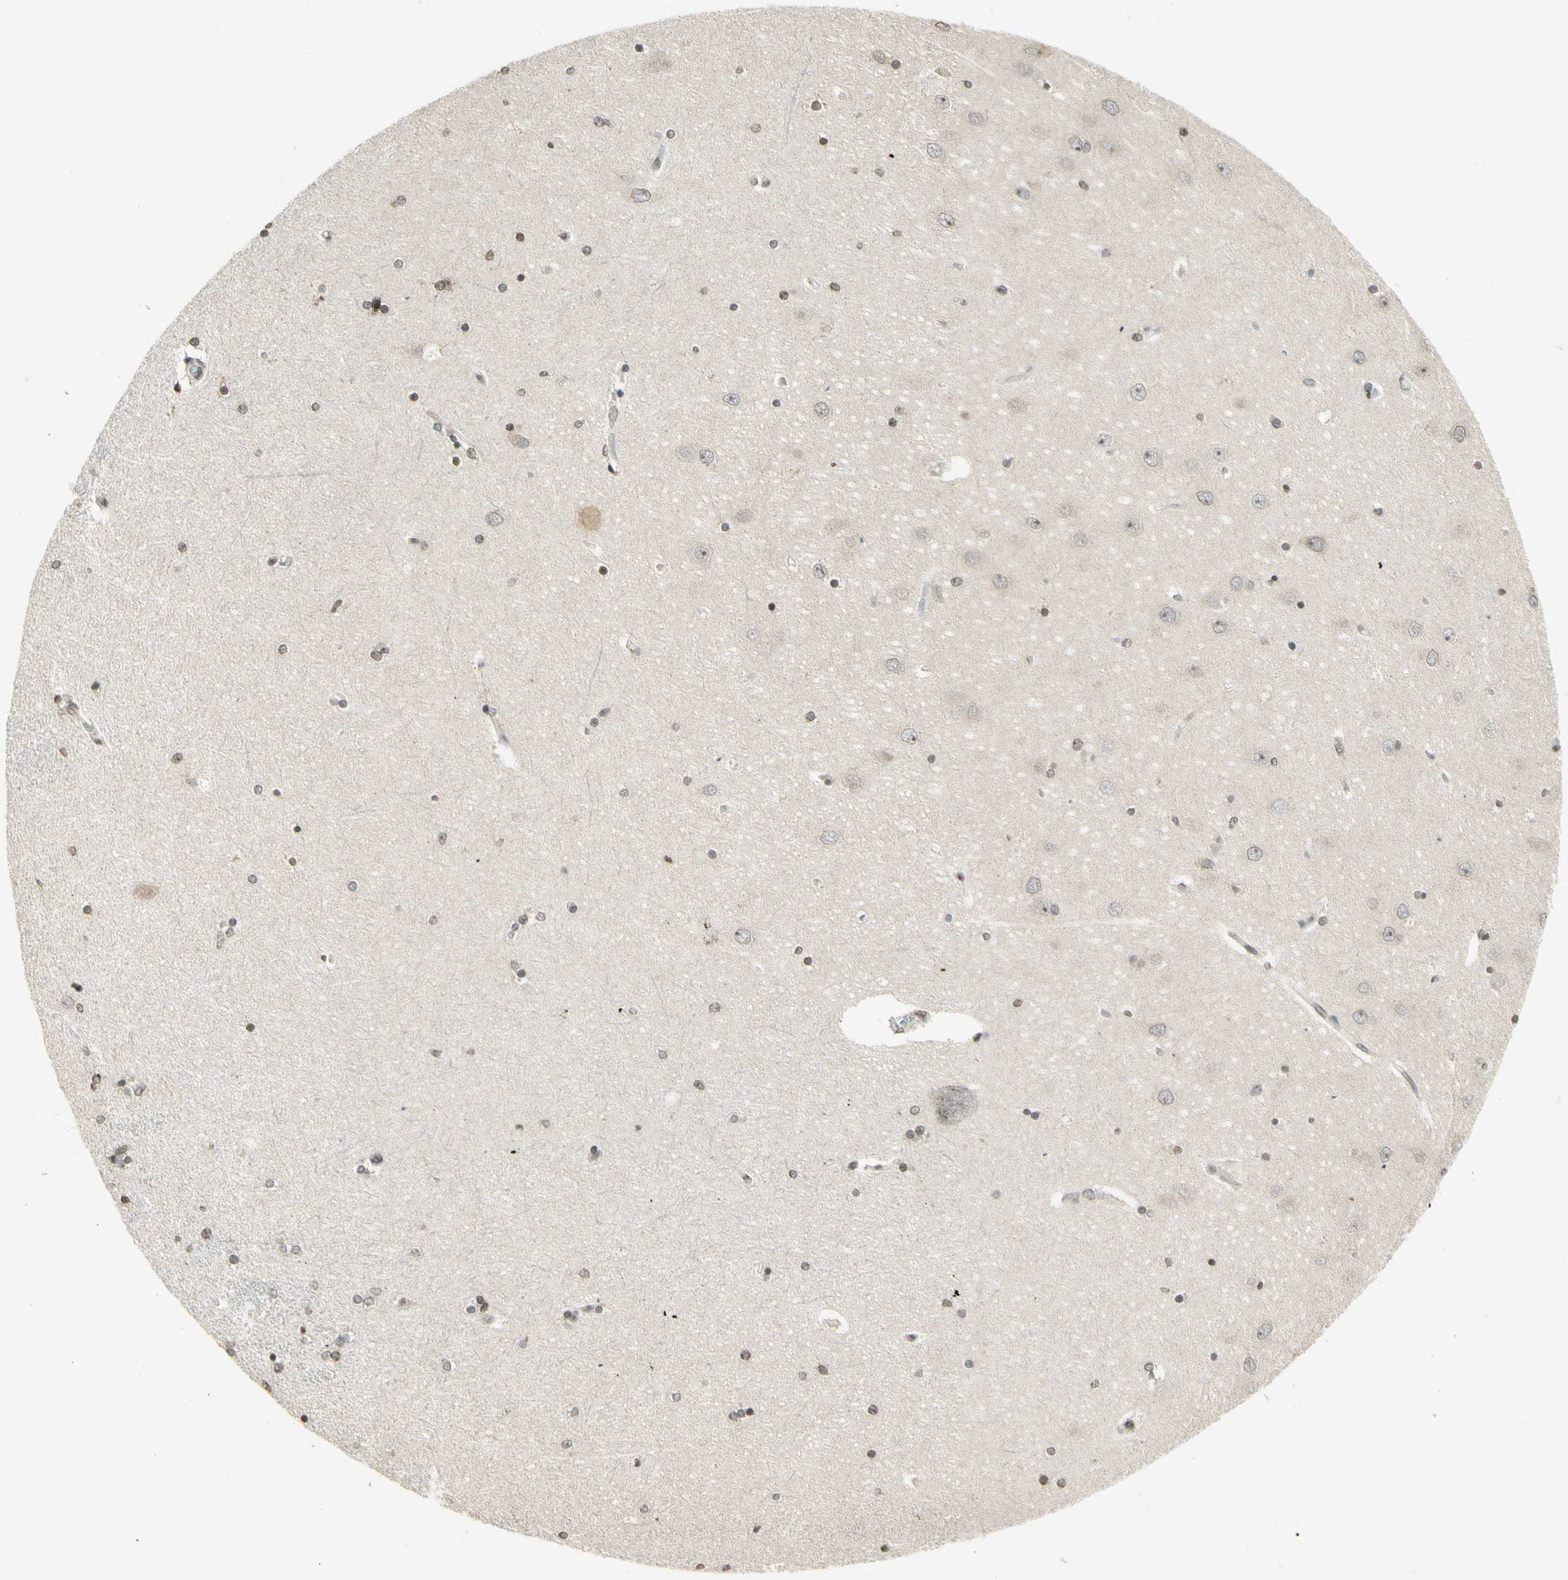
{"staining": {"intensity": "weak", "quantity": "25%-75%", "location": "cytoplasmic/membranous,nuclear"}, "tissue": "hippocampus", "cell_type": "Glial cells", "image_type": "normal", "snomed": [{"axis": "morphology", "description": "Normal tissue, NOS"}, {"axis": "topography", "description": "Hippocampus"}], "caption": "The micrograph demonstrates immunohistochemical staining of unremarkable hippocampus. There is weak cytoplasmic/membranous,nuclear expression is appreciated in approximately 25%-75% of glial cells. Using DAB (3,3'-diaminobenzidine) (brown) and hematoxylin (blue) stains, captured at high magnification using brightfield microscopy.", "gene": "CCNI", "patient": {"sex": "female", "age": 54}}